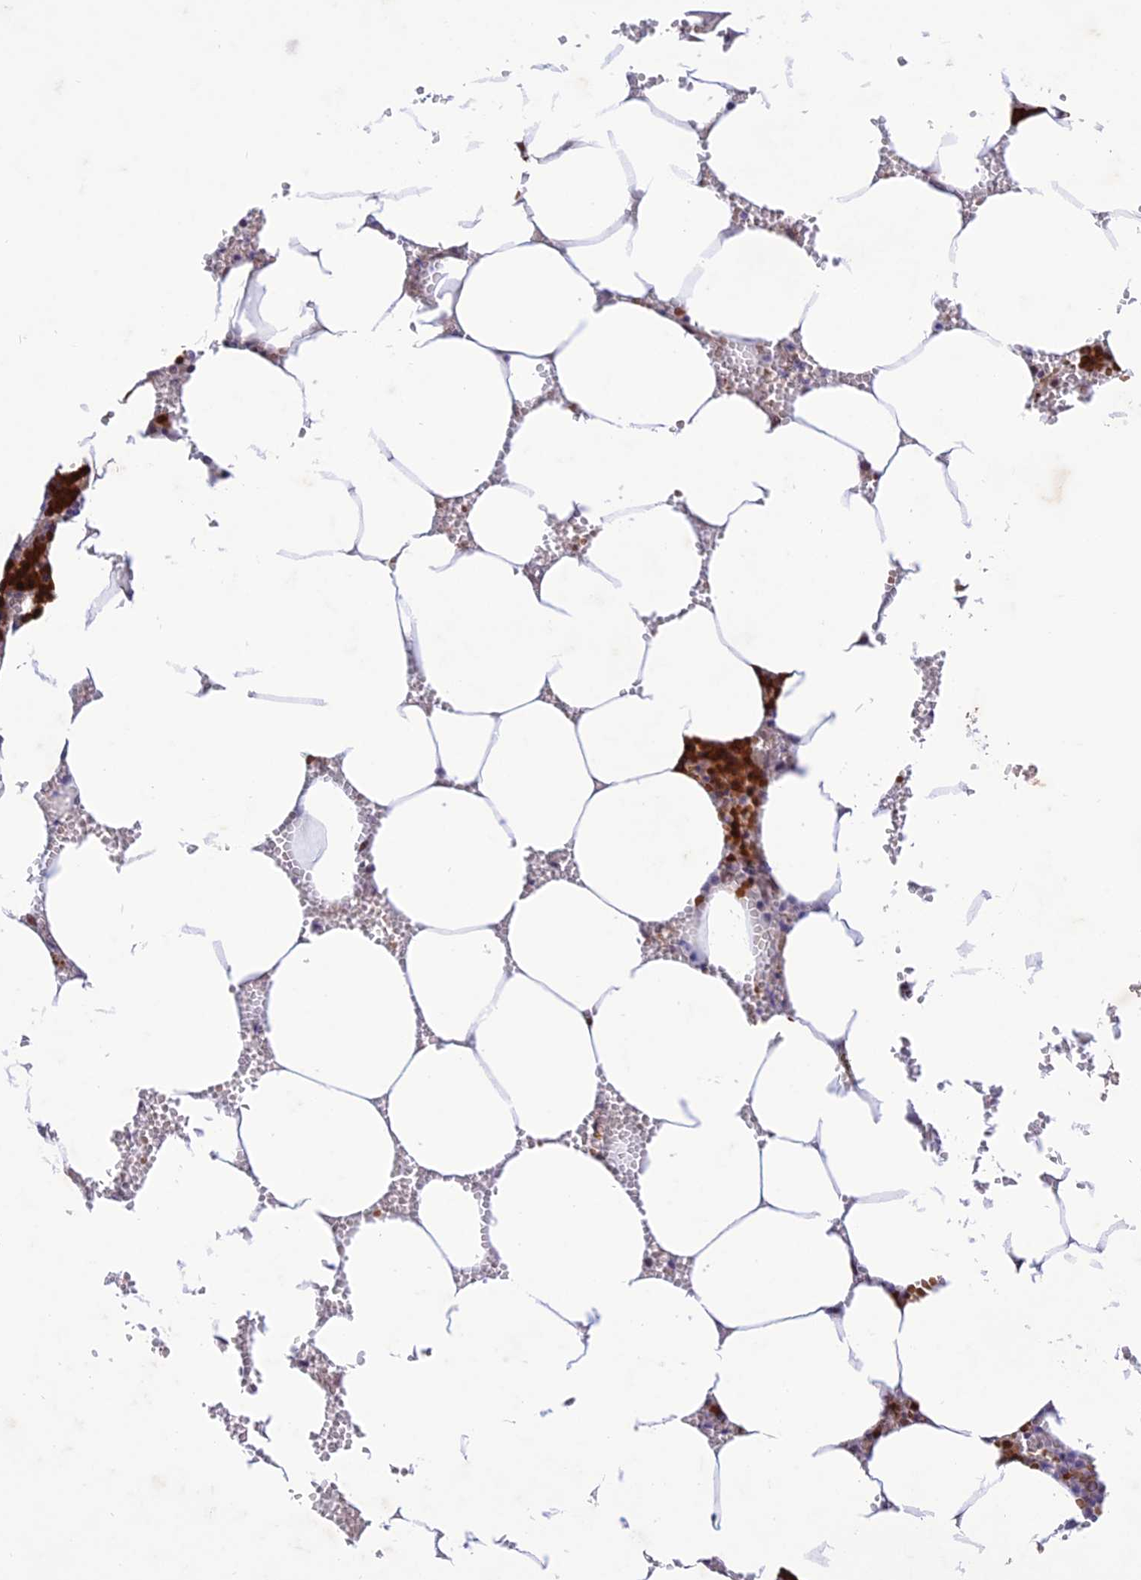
{"staining": {"intensity": "strong", "quantity": "25%-75%", "location": "cytoplasmic/membranous,nuclear"}, "tissue": "bone marrow", "cell_type": "Hematopoietic cells", "image_type": "normal", "snomed": [{"axis": "morphology", "description": "Normal tissue, NOS"}, {"axis": "topography", "description": "Bone marrow"}], "caption": "Protein staining of unremarkable bone marrow demonstrates strong cytoplasmic/membranous,nuclear expression in approximately 25%-75% of hematopoietic cells.", "gene": "WDR55", "patient": {"sex": "male", "age": 70}}